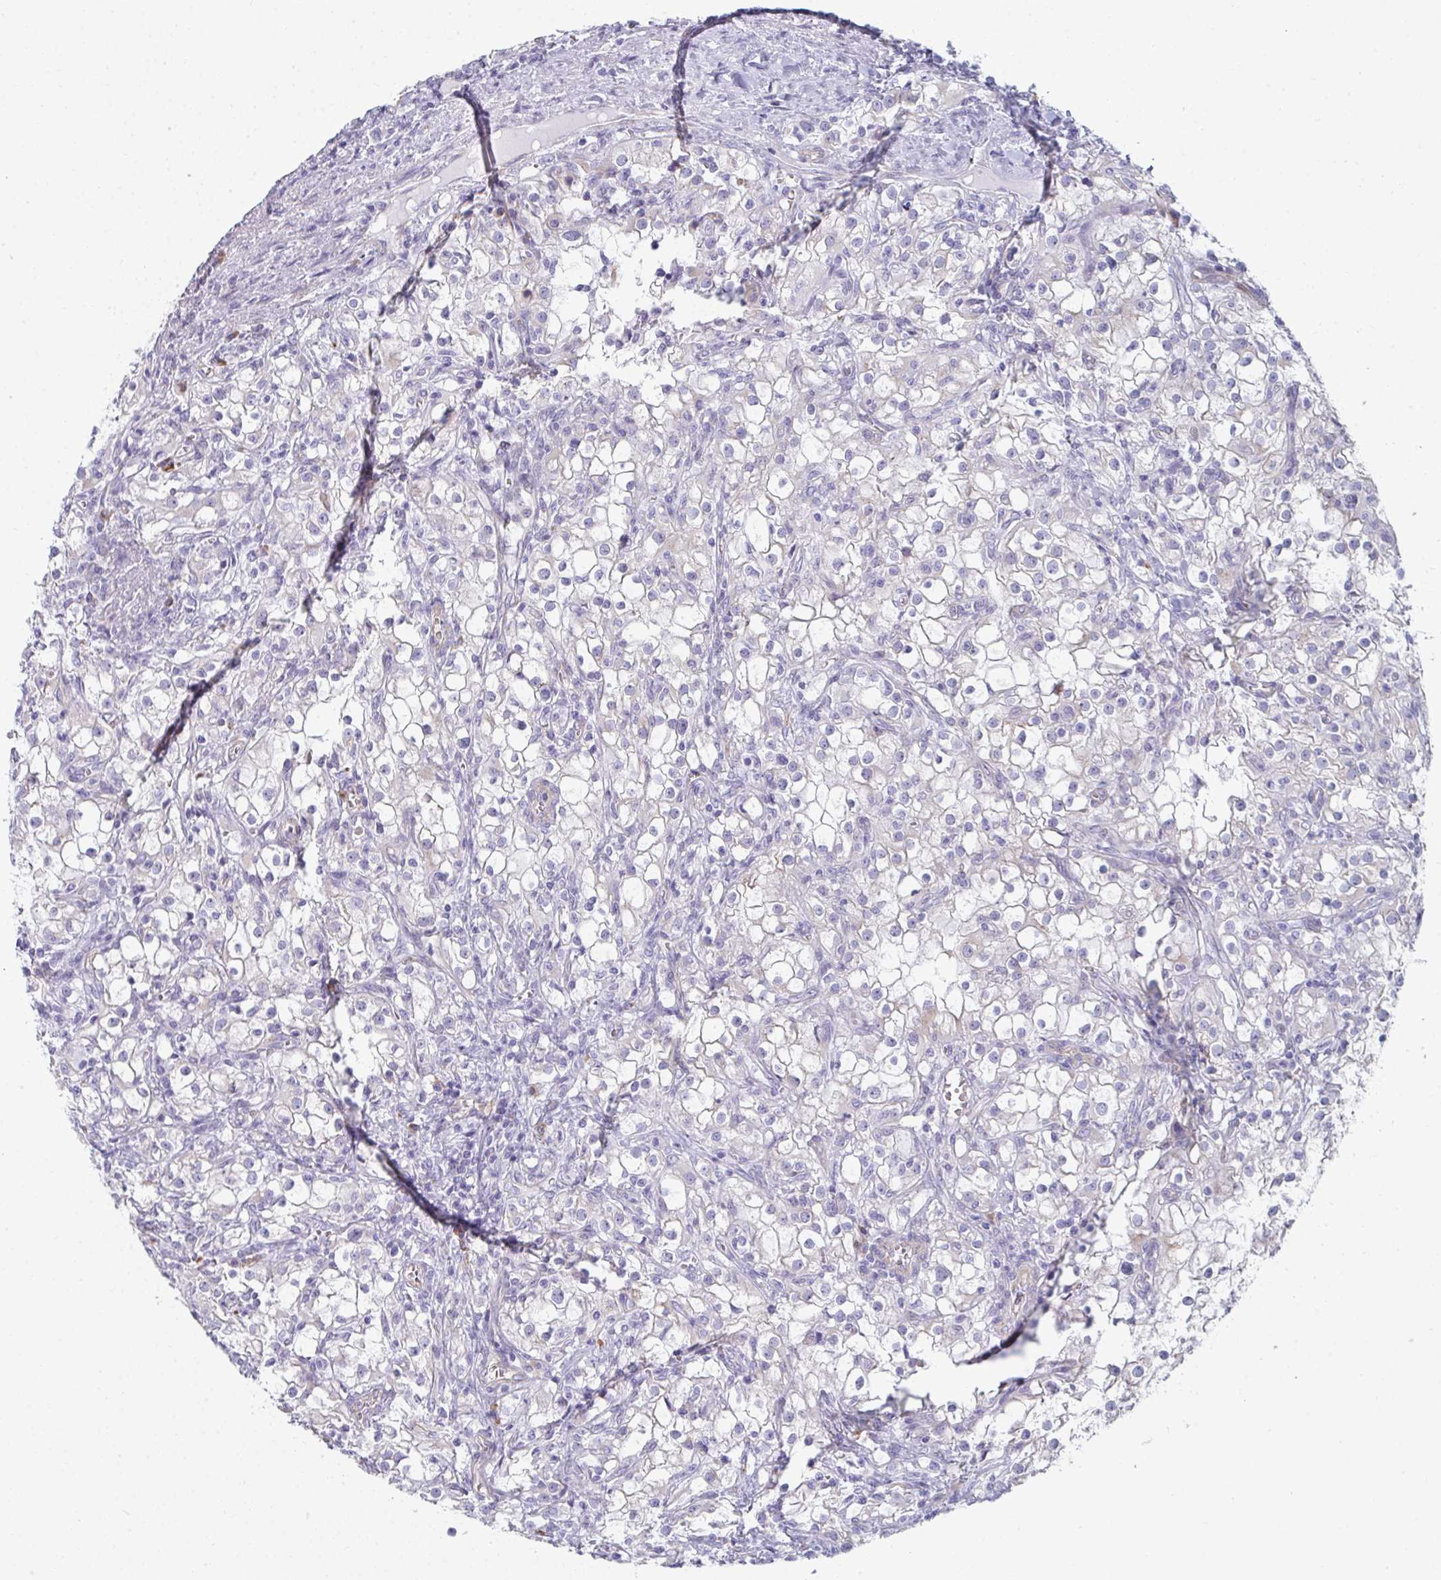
{"staining": {"intensity": "negative", "quantity": "none", "location": "none"}, "tissue": "renal cancer", "cell_type": "Tumor cells", "image_type": "cancer", "snomed": [{"axis": "morphology", "description": "Adenocarcinoma, NOS"}, {"axis": "topography", "description": "Kidney"}], "caption": "IHC of renal cancer shows no positivity in tumor cells.", "gene": "SHROOM1", "patient": {"sex": "female", "age": 74}}